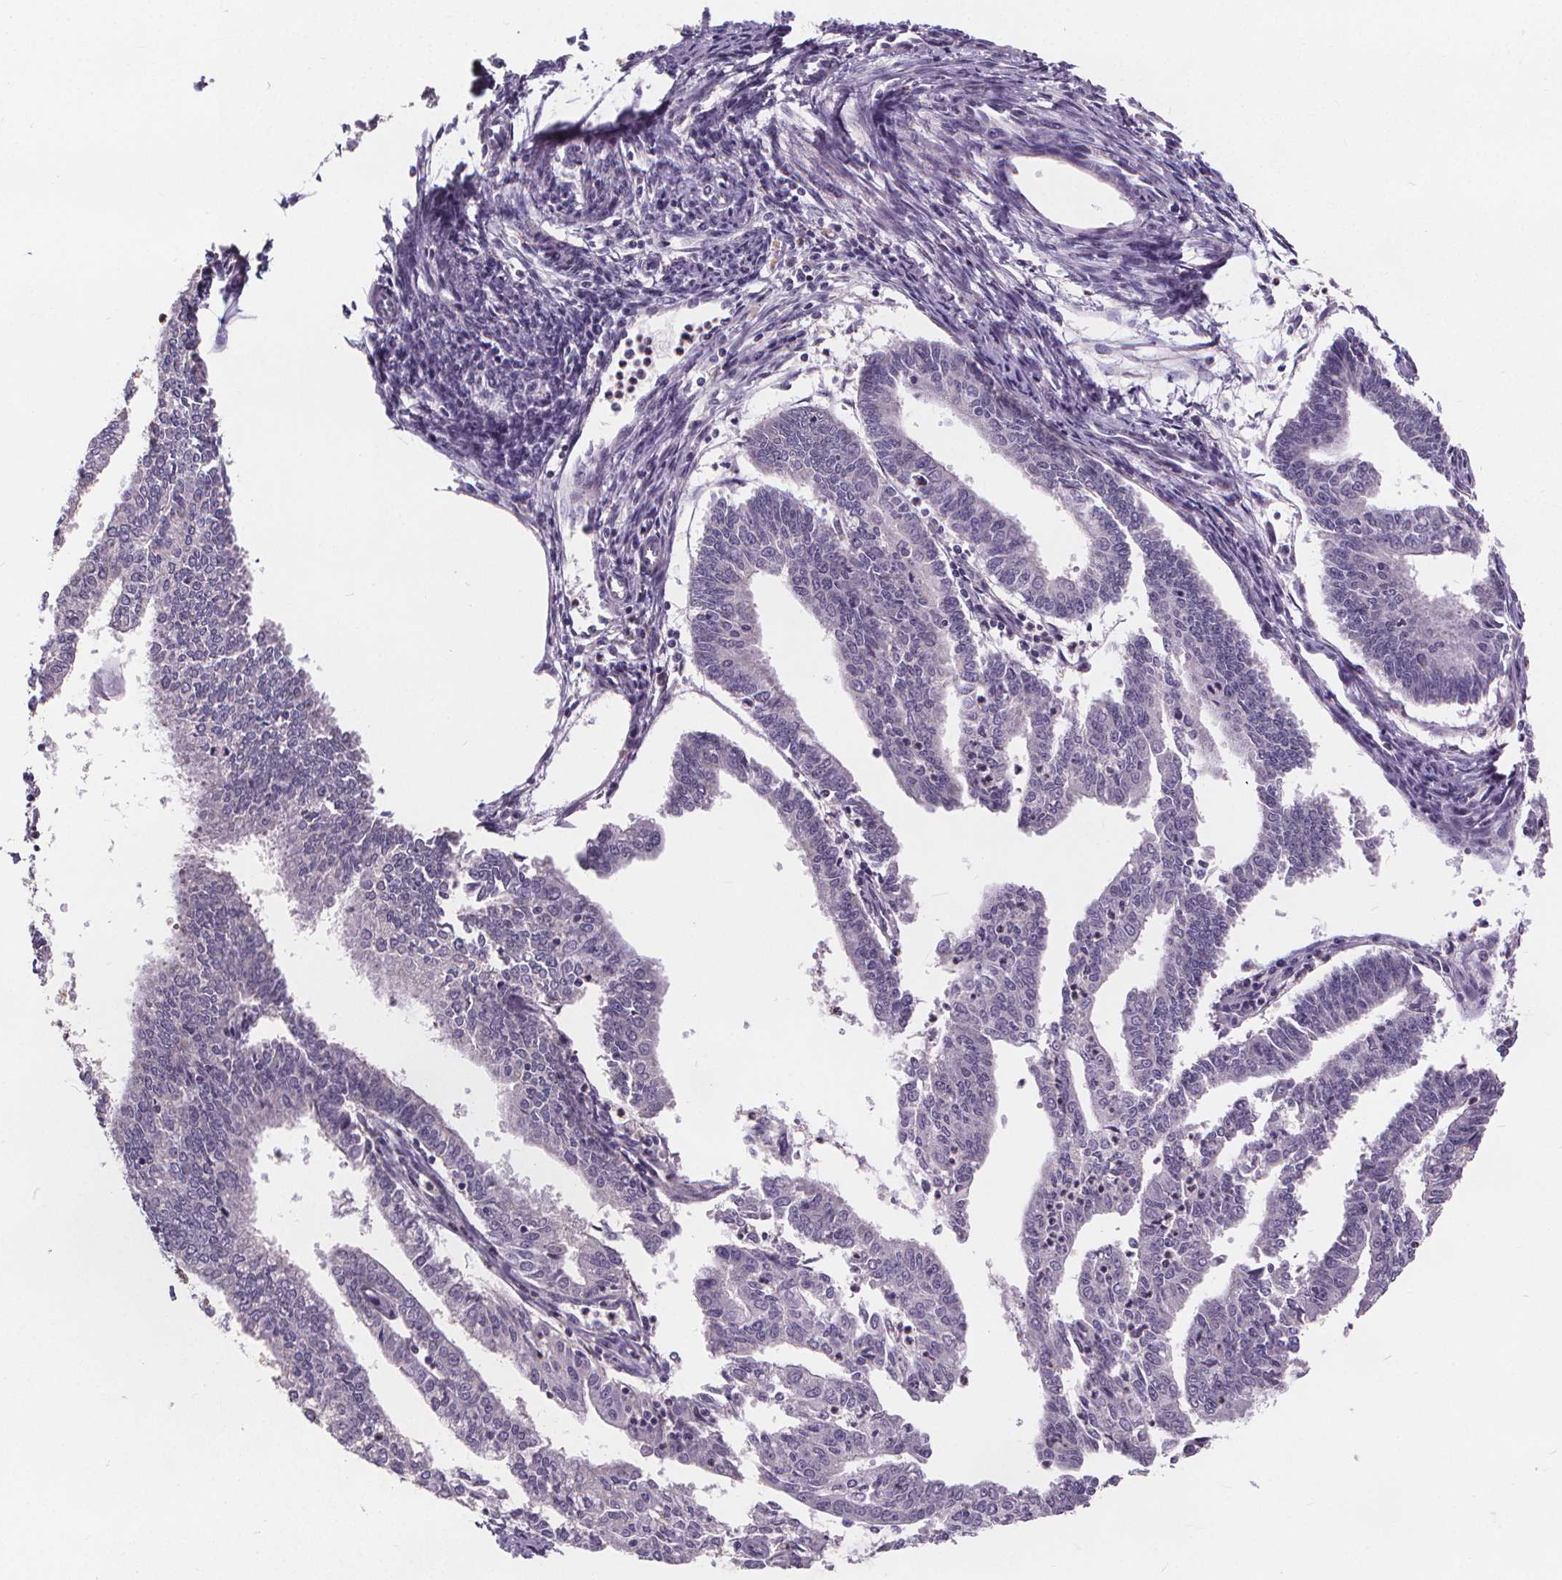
{"staining": {"intensity": "negative", "quantity": "none", "location": "none"}, "tissue": "endometrial cancer", "cell_type": "Tumor cells", "image_type": "cancer", "snomed": [{"axis": "morphology", "description": "Adenocarcinoma, NOS"}, {"axis": "topography", "description": "Endometrium"}], "caption": "Photomicrograph shows no significant protein staining in tumor cells of endometrial adenocarcinoma.", "gene": "ATP6V1D", "patient": {"sex": "female", "age": 61}}